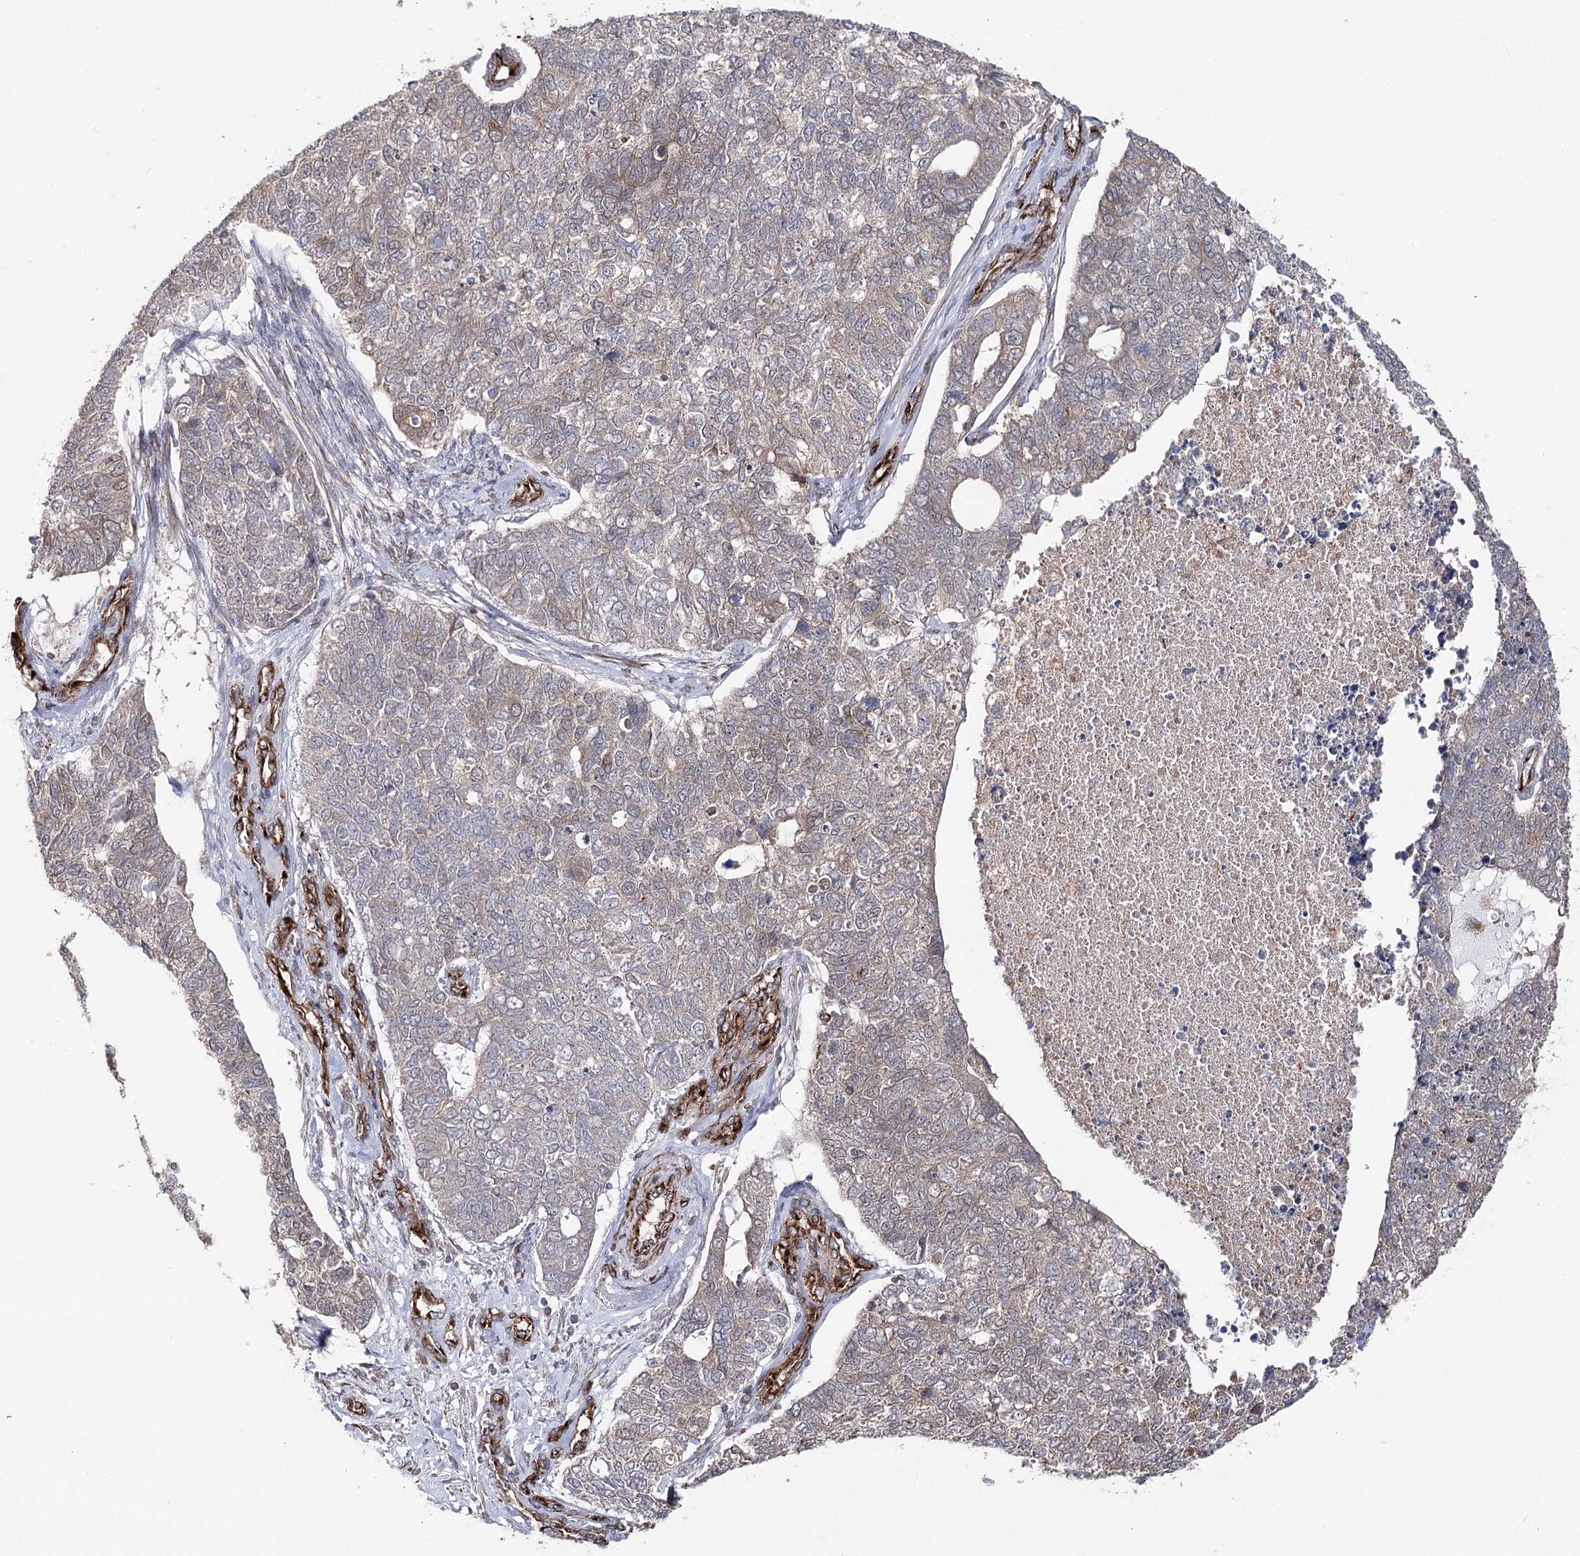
{"staining": {"intensity": "weak", "quantity": "<25%", "location": "cytoplasmic/membranous"}, "tissue": "cervical cancer", "cell_type": "Tumor cells", "image_type": "cancer", "snomed": [{"axis": "morphology", "description": "Squamous cell carcinoma, NOS"}, {"axis": "topography", "description": "Cervix"}], "caption": "An image of human cervical squamous cell carcinoma is negative for staining in tumor cells.", "gene": "MIB1", "patient": {"sex": "female", "age": 63}}